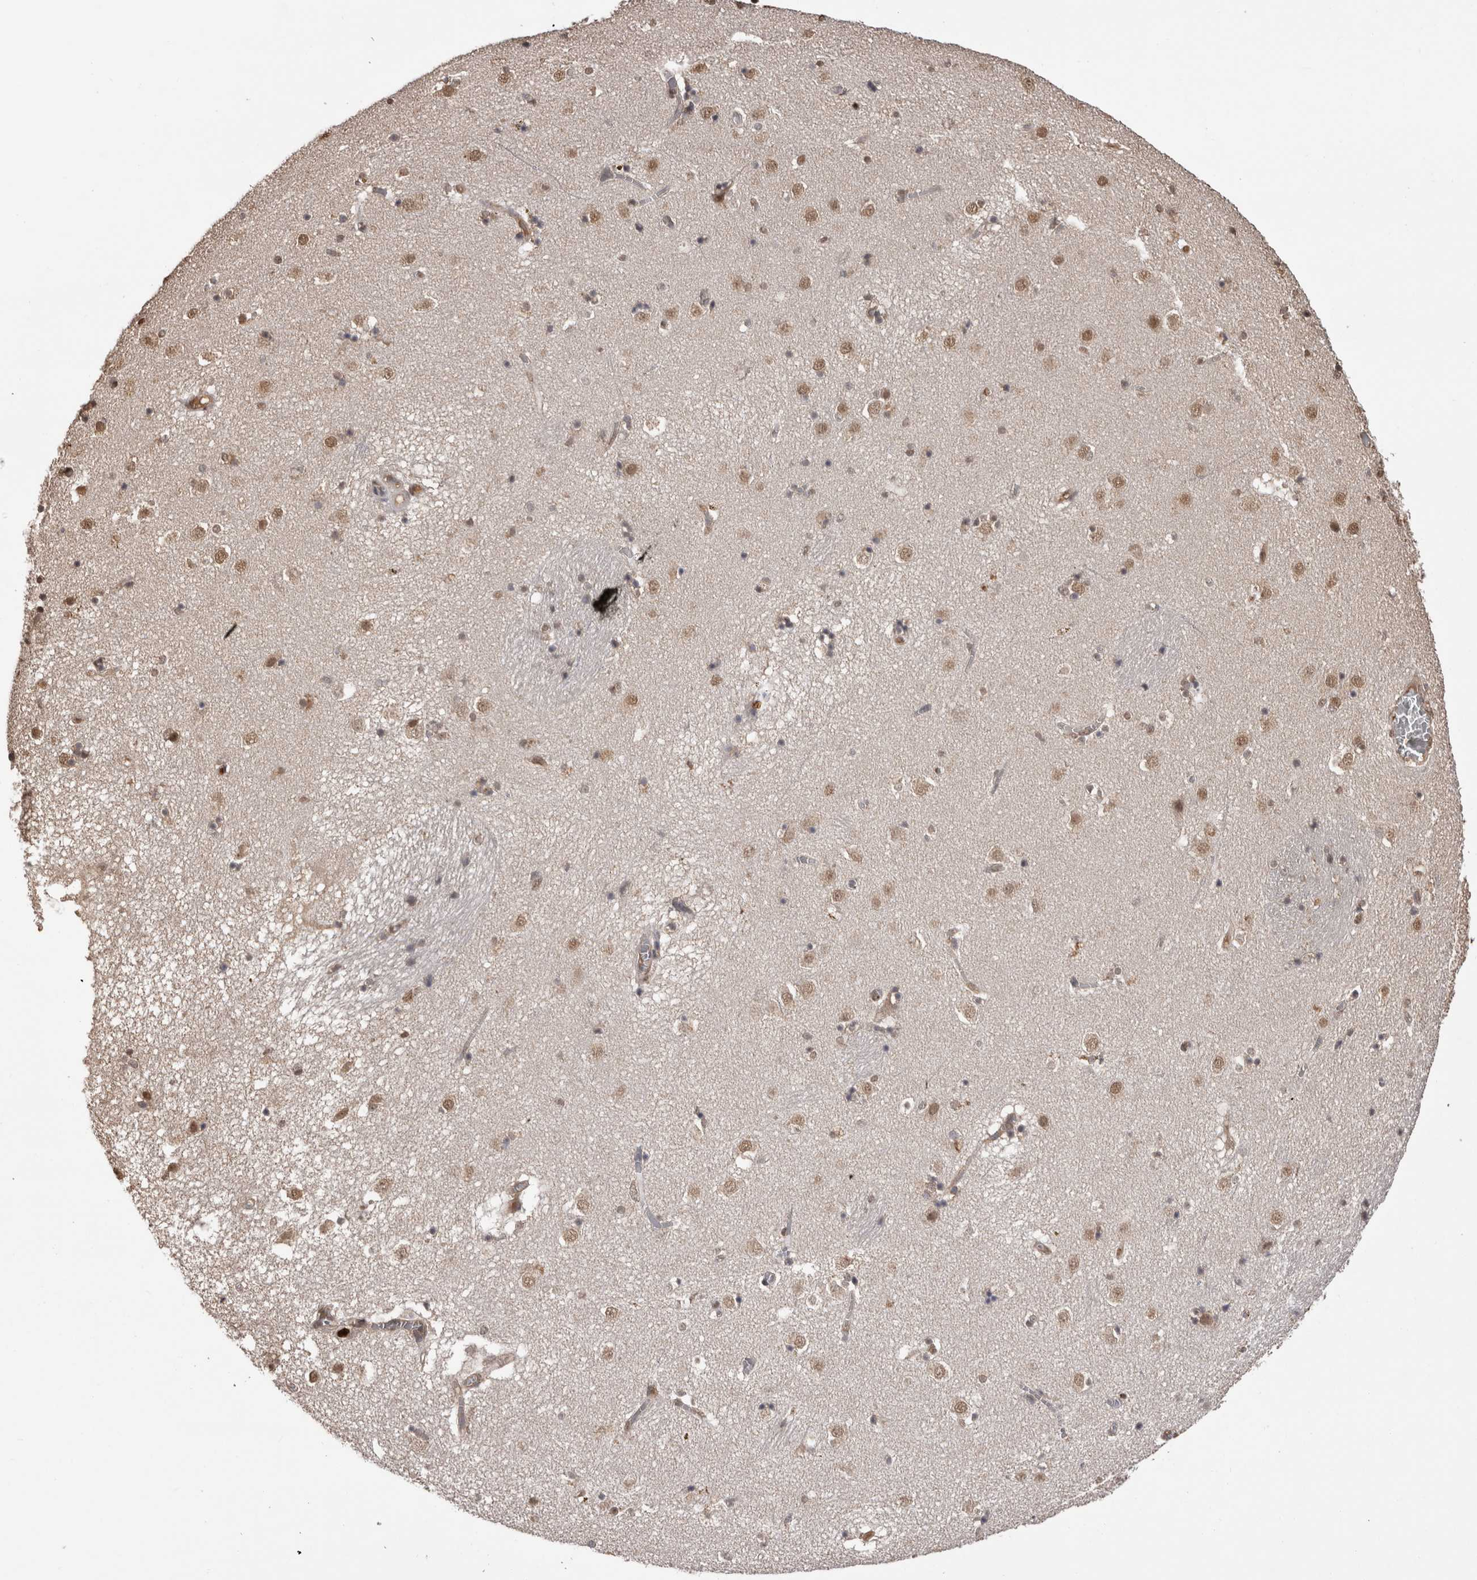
{"staining": {"intensity": "moderate", "quantity": "<25%", "location": "nuclear"}, "tissue": "caudate", "cell_type": "Glial cells", "image_type": "normal", "snomed": [{"axis": "morphology", "description": "Normal tissue, NOS"}, {"axis": "topography", "description": "Lateral ventricle wall"}], "caption": "Protein expression analysis of unremarkable human caudate reveals moderate nuclear expression in about <25% of glial cells. The staining was performed using DAB (3,3'-diaminobenzidine) to visualize the protein expression in brown, while the nuclei were stained in blue with hematoxylin (Magnification: 20x).", "gene": "PAK4", "patient": {"sex": "male", "age": 70}}